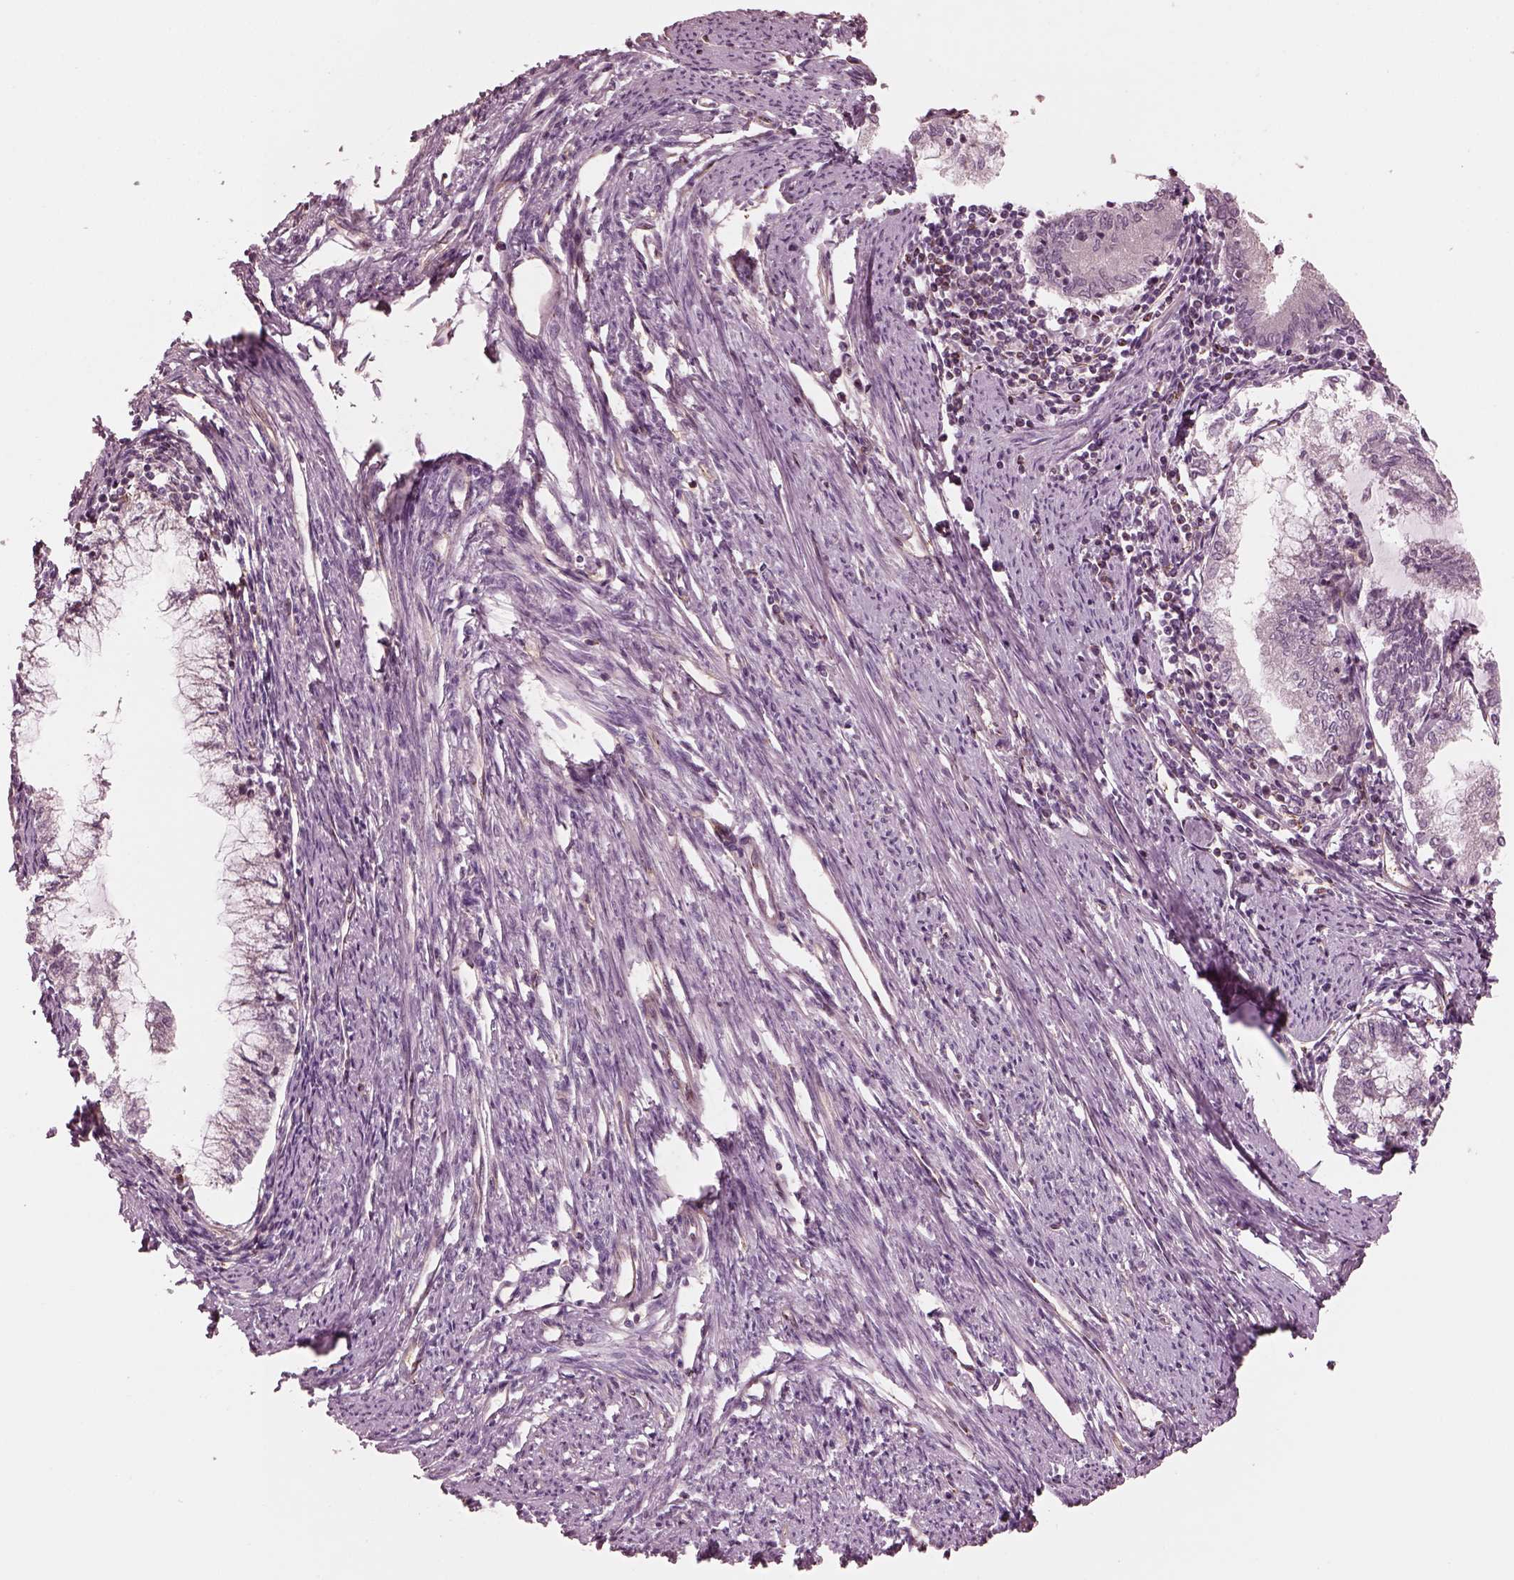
{"staining": {"intensity": "negative", "quantity": "none", "location": "none"}, "tissue": "endometrial cancer", "cell_type": "Tumor cells", "image_type": "cancer", "snomed": [{"axis": "morphology", "description": "Adenocarcinoma, NOS"}, {"axis": "topography", "description": "Endometrium"}], "caption": "A photomicrograph of human endometrial adenocarcinoma is negative for staining in tumor cells.", "gene": "STK33", "patient": {"sex": "female", "age": 79}}